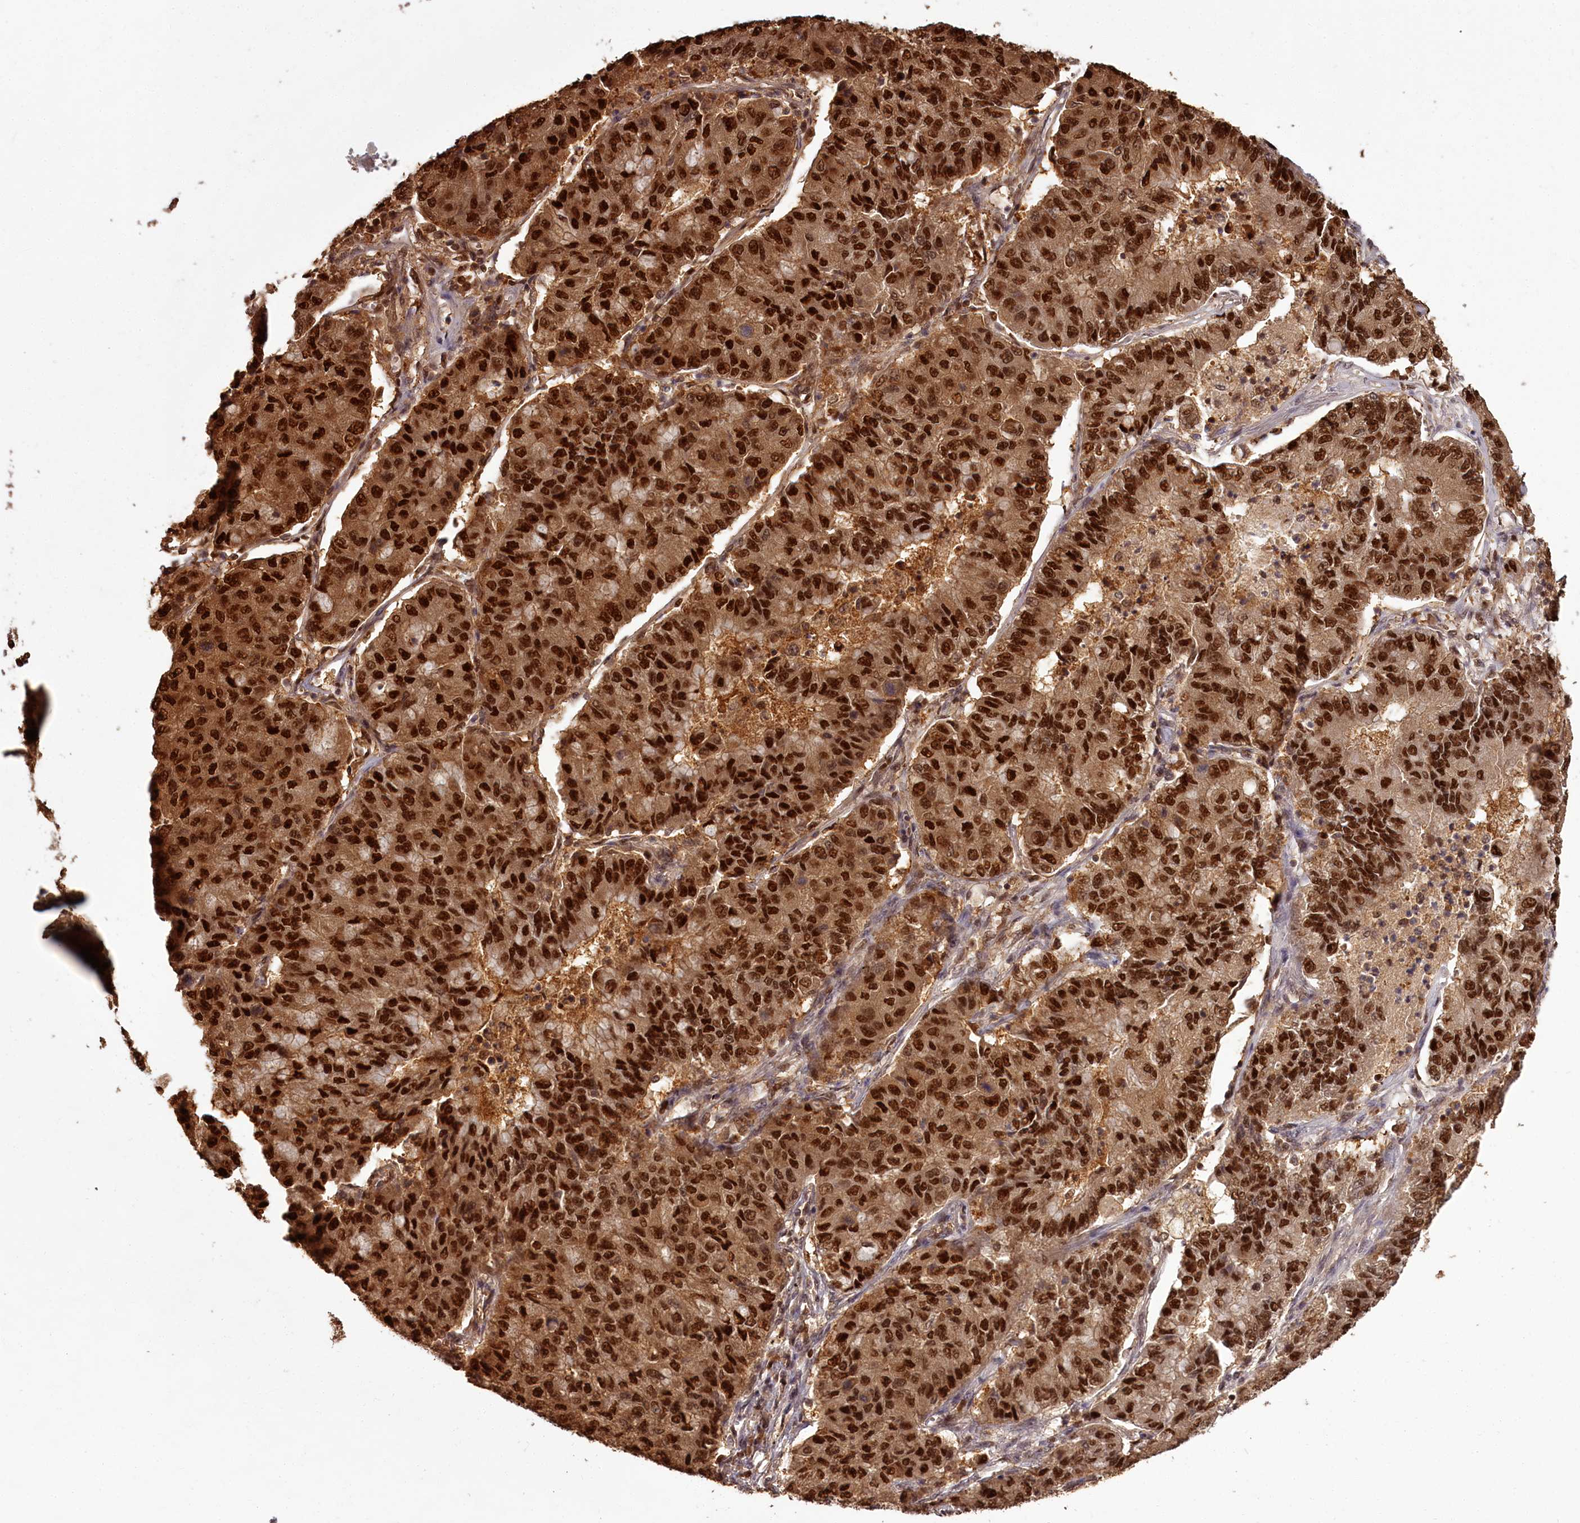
{"staining": {"intensity": "strong", "quantity": ">75%", "location": "cytoplasmic/membranous,nuclear"}, "tissue": "lung cancer", "cell_type": "Tumor cells", "image_type": "cancer", "snomed": [{"axis": "morphology", "description": "Squamous cell carcinoma, NOS"}, {"axis": "topography", "description": "Lung"}], "caption": "Protein staining exhibits strong cytoplasmic/membranous and nuclear staining in approximately >75% of tumor cells in lung cancer (squamous cell carcinoma). (DAB IHC with brightfield microscopy, high magnification).", "gene": "NPRL2", "patient": {"sex": "male", "age": 74}}